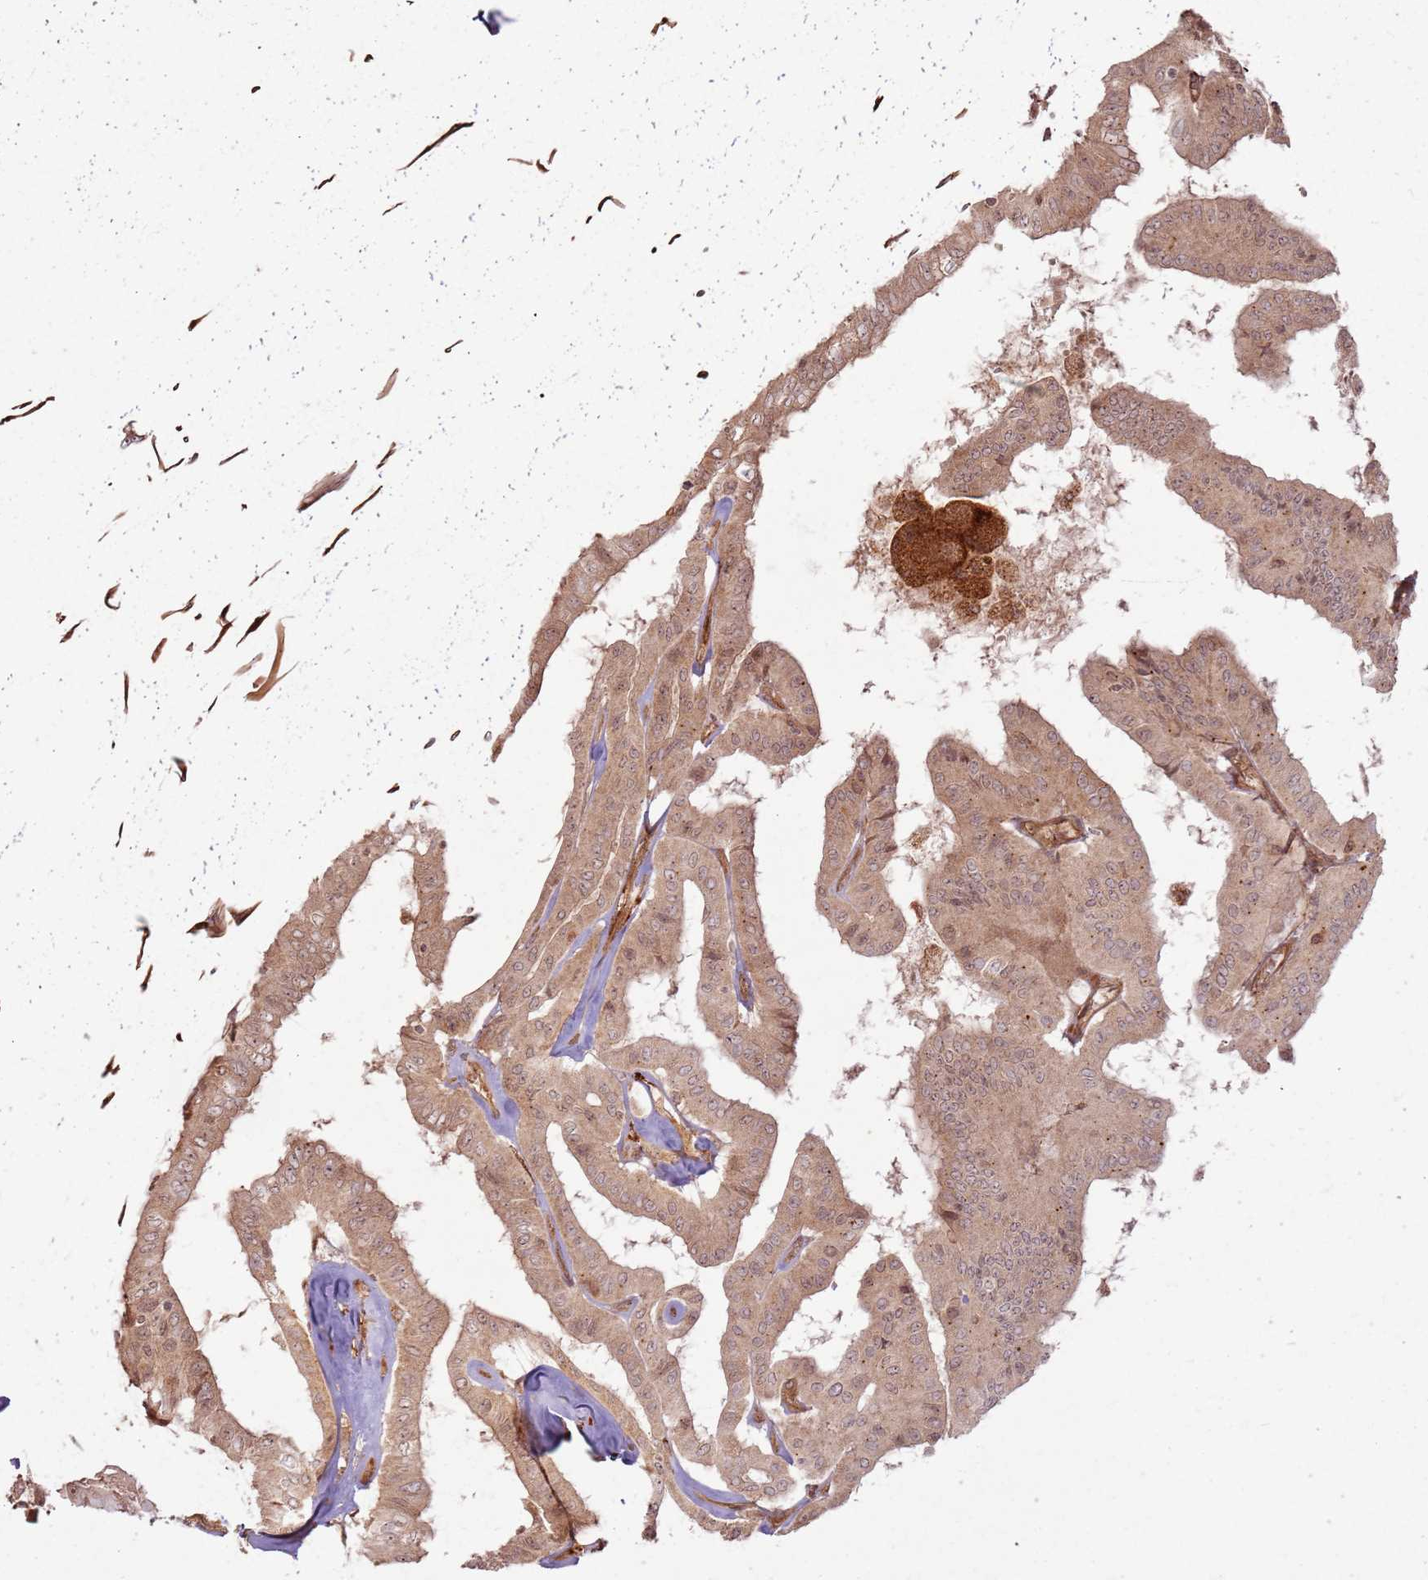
{"staining": {"intensity": "moderate", "quantity": ">75%", "location": "cytoplasmic/membranous"}, "tissue": "thyroid cancer", "cell_type": "Tumor cells", "image_type": "cancer", "snomed": [{"axis": "morphology", "description": "Papillary adenocarcinoma, NOS"}, {"axis": "topography", "description": "Thyroid gland"}], "caption": "Human papillary adenocarcinoma (thyroid) stained with a brown dye shows moderate cytoplasmic/membranous positive staining in about >75% of tumor cells.", "gene": "ZNF623", "patient": {"sex": "female", "age": 59}}